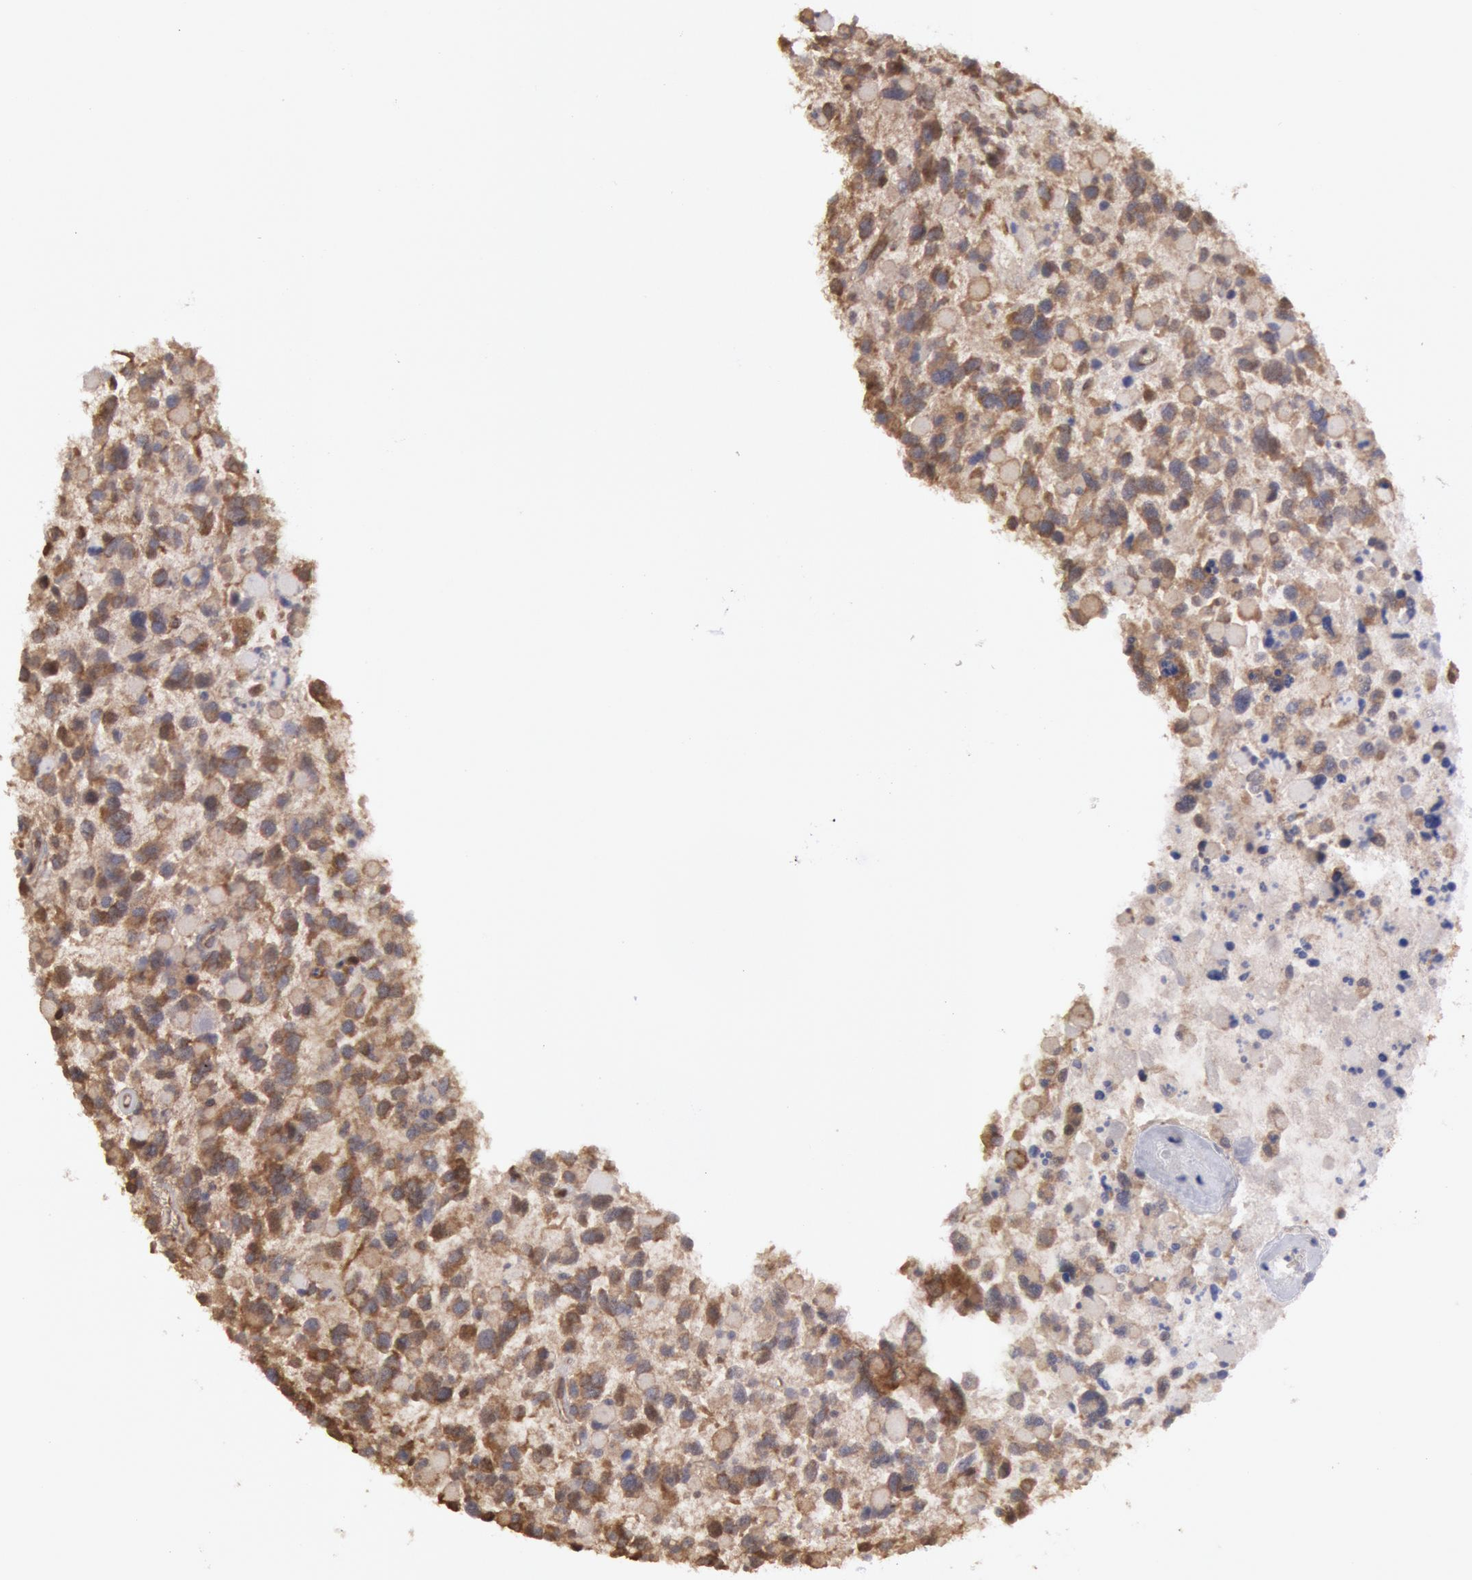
{"staining": {"intensity": "moderate", "quantity": ">75%", "location": "cytoplasmic/membranous"}, "tissue": "glioma", "cell_type": "Tumor cells", "image_type": "cancer", "snomed": [{"axis": "morphology", "description": "Glioma, malignant, High grade"}, {"axis": "topography", "description": "Brain"}], "caption": "A medium amount of moderate cytoplasmic/membranous positivity is seen in about >75% of tumor cells in glioma tissue.", "gene": "CCDC50", "patient": {"sex": "female", "age": 37}}